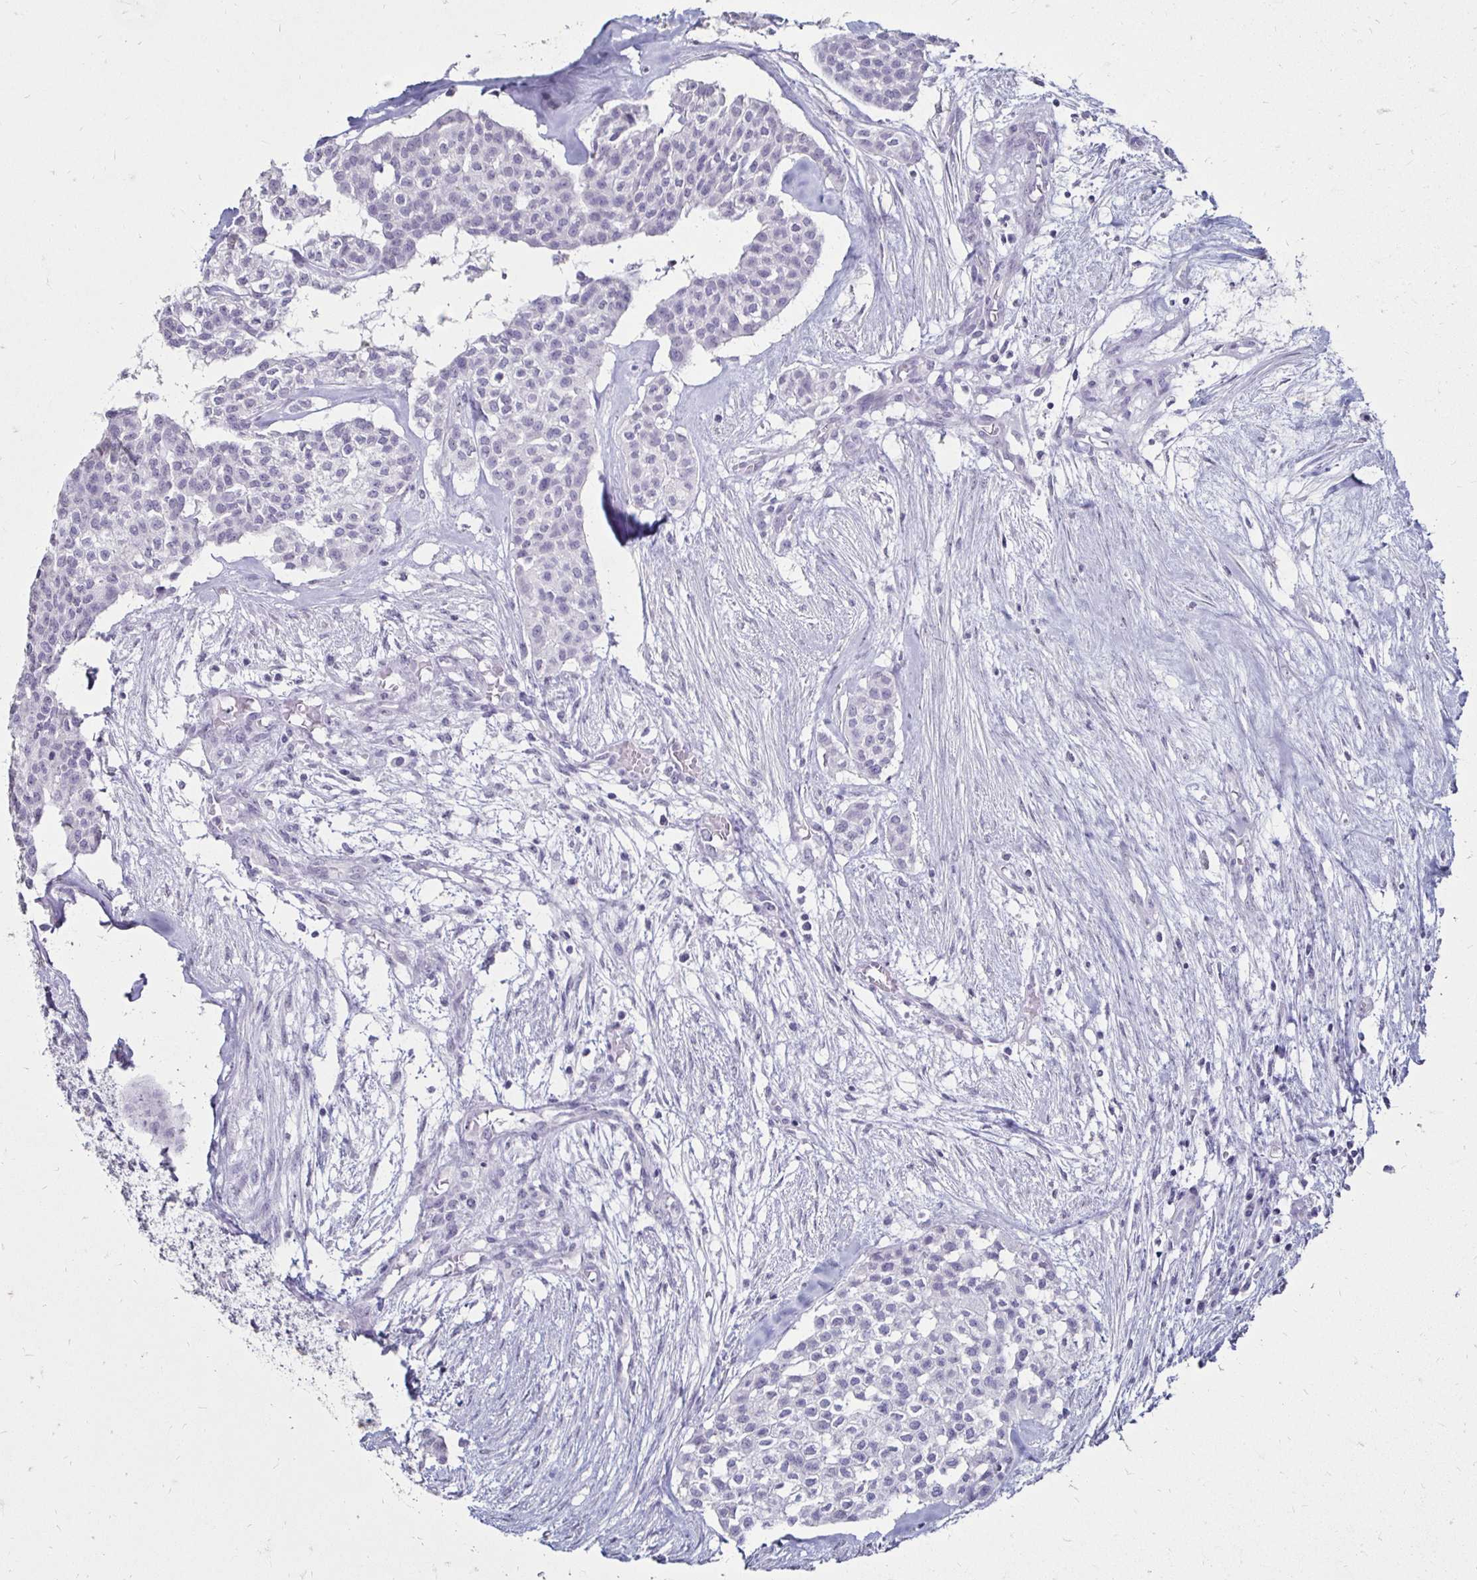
{"staining": {"intensity": "negative", "quantity": "none", "location": "none"}, "tissue": "head and neck cancer", "cell_type": "Tumor cells", "image_type": "cancer", "snomed": [{"axis": "morphology", "description": "Adenocarcinoma, NOS"}, {"axis": "topography", "description": "Head-Neck"}], "caption": "This is an immunohistochemistry histopathology image of head and neck cancer (adenocarcinoma). There is no positivity in tumor cells.", "gene": "TOMM34", "patient": {"sex": "male", "age": 81}}